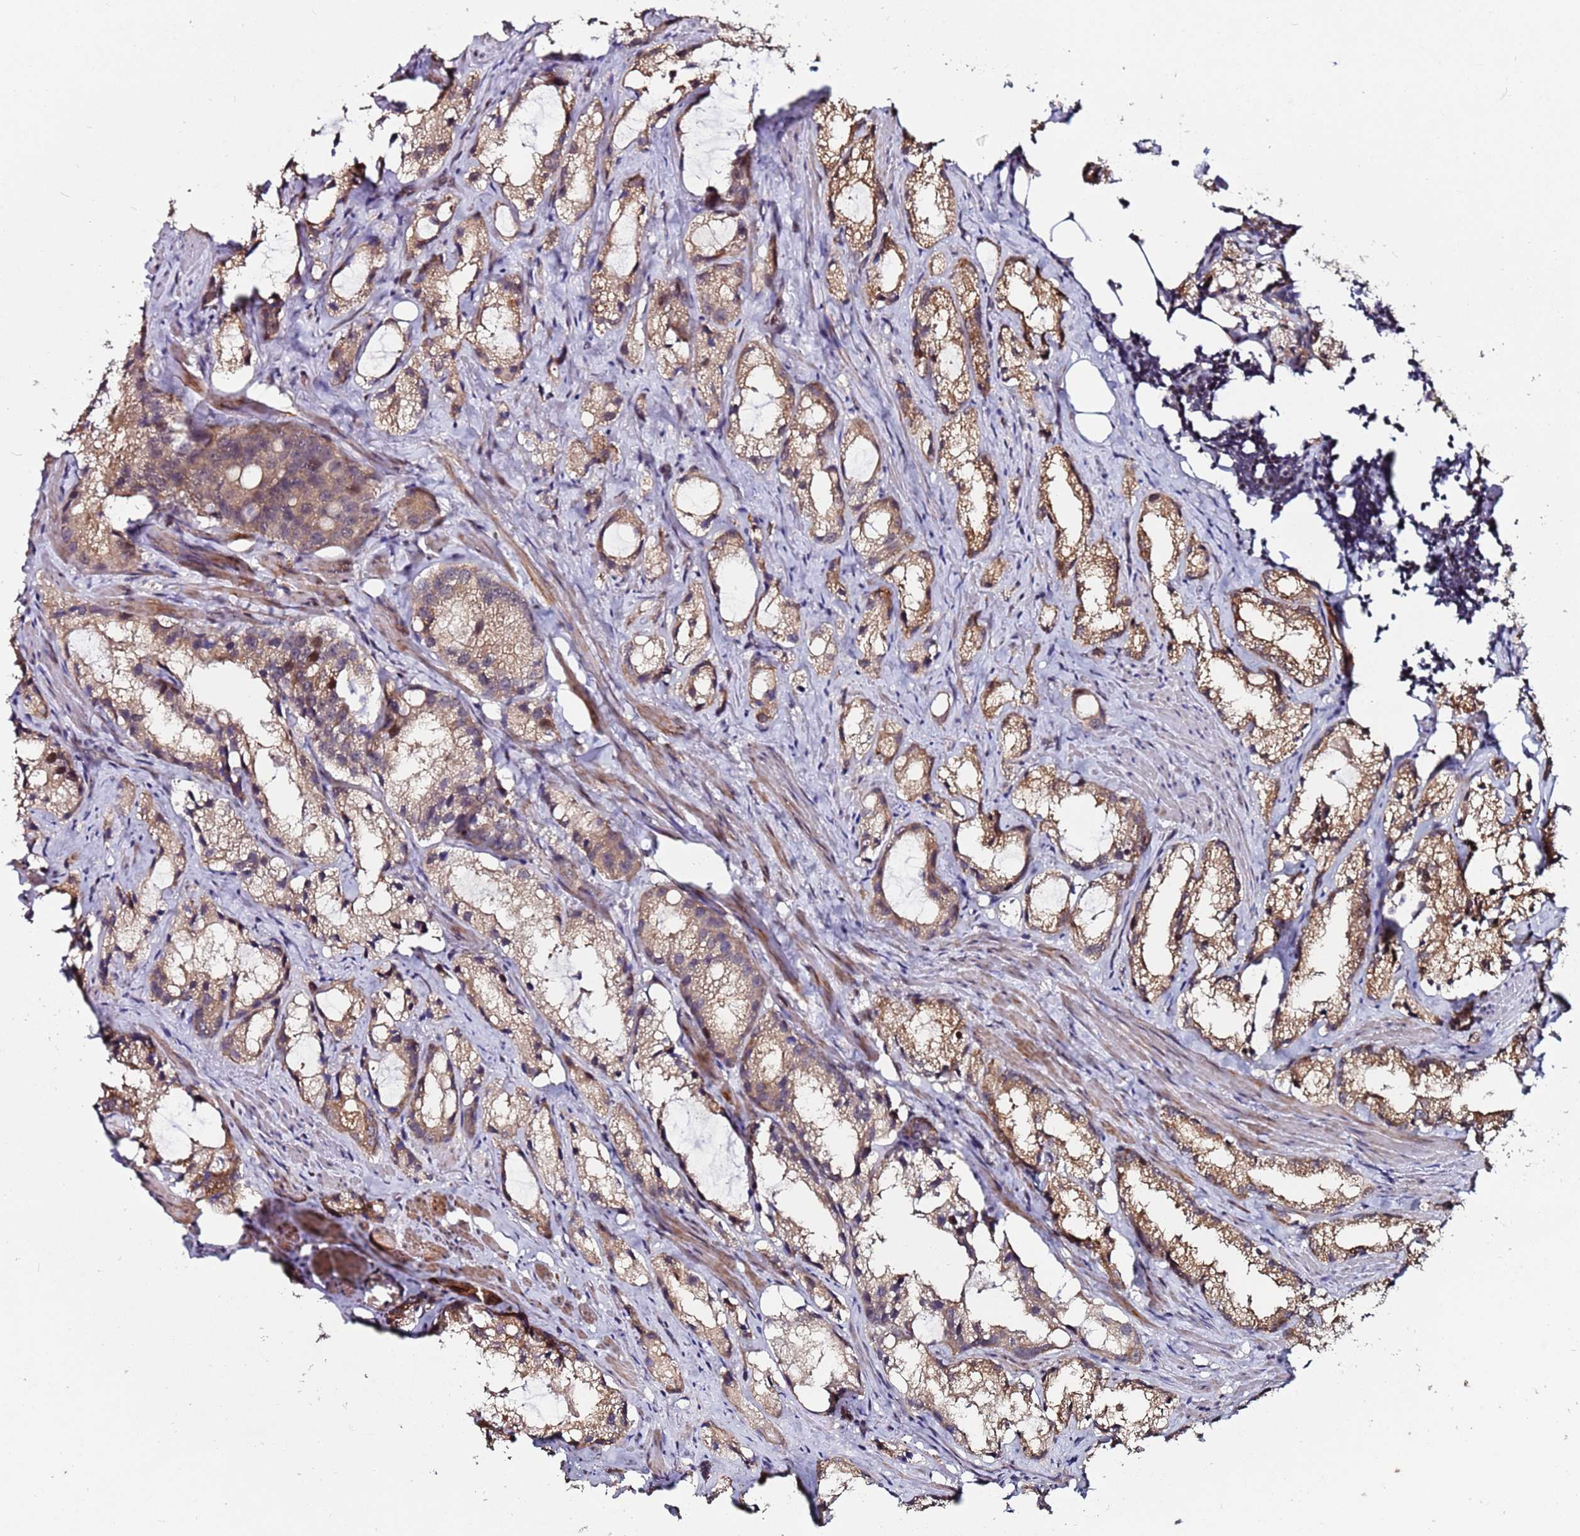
{"staining": {"intensity": "moderate", "quantity": ">75%", "location": "cytoplasmic/membranous"}, "tissue": "prostate cancer", "cell_type": "Tumor cells", "image_type": "cancer", "snomed": [{"axis": "morphology", "description": "Adenocarcinoma, High grade"}, {"axis": "topography", "description": "Prostate"}], "caption": "The photomicrograph exhibits immunohistochemical staining of adenocarcinoma (high-grade) (prostate). There is moderate cytoplasmic/membranous staining is present in approximately >75% of tumor cells.", "gene": "PPM1H", "patient": {"sex": "male", "age": 66}}